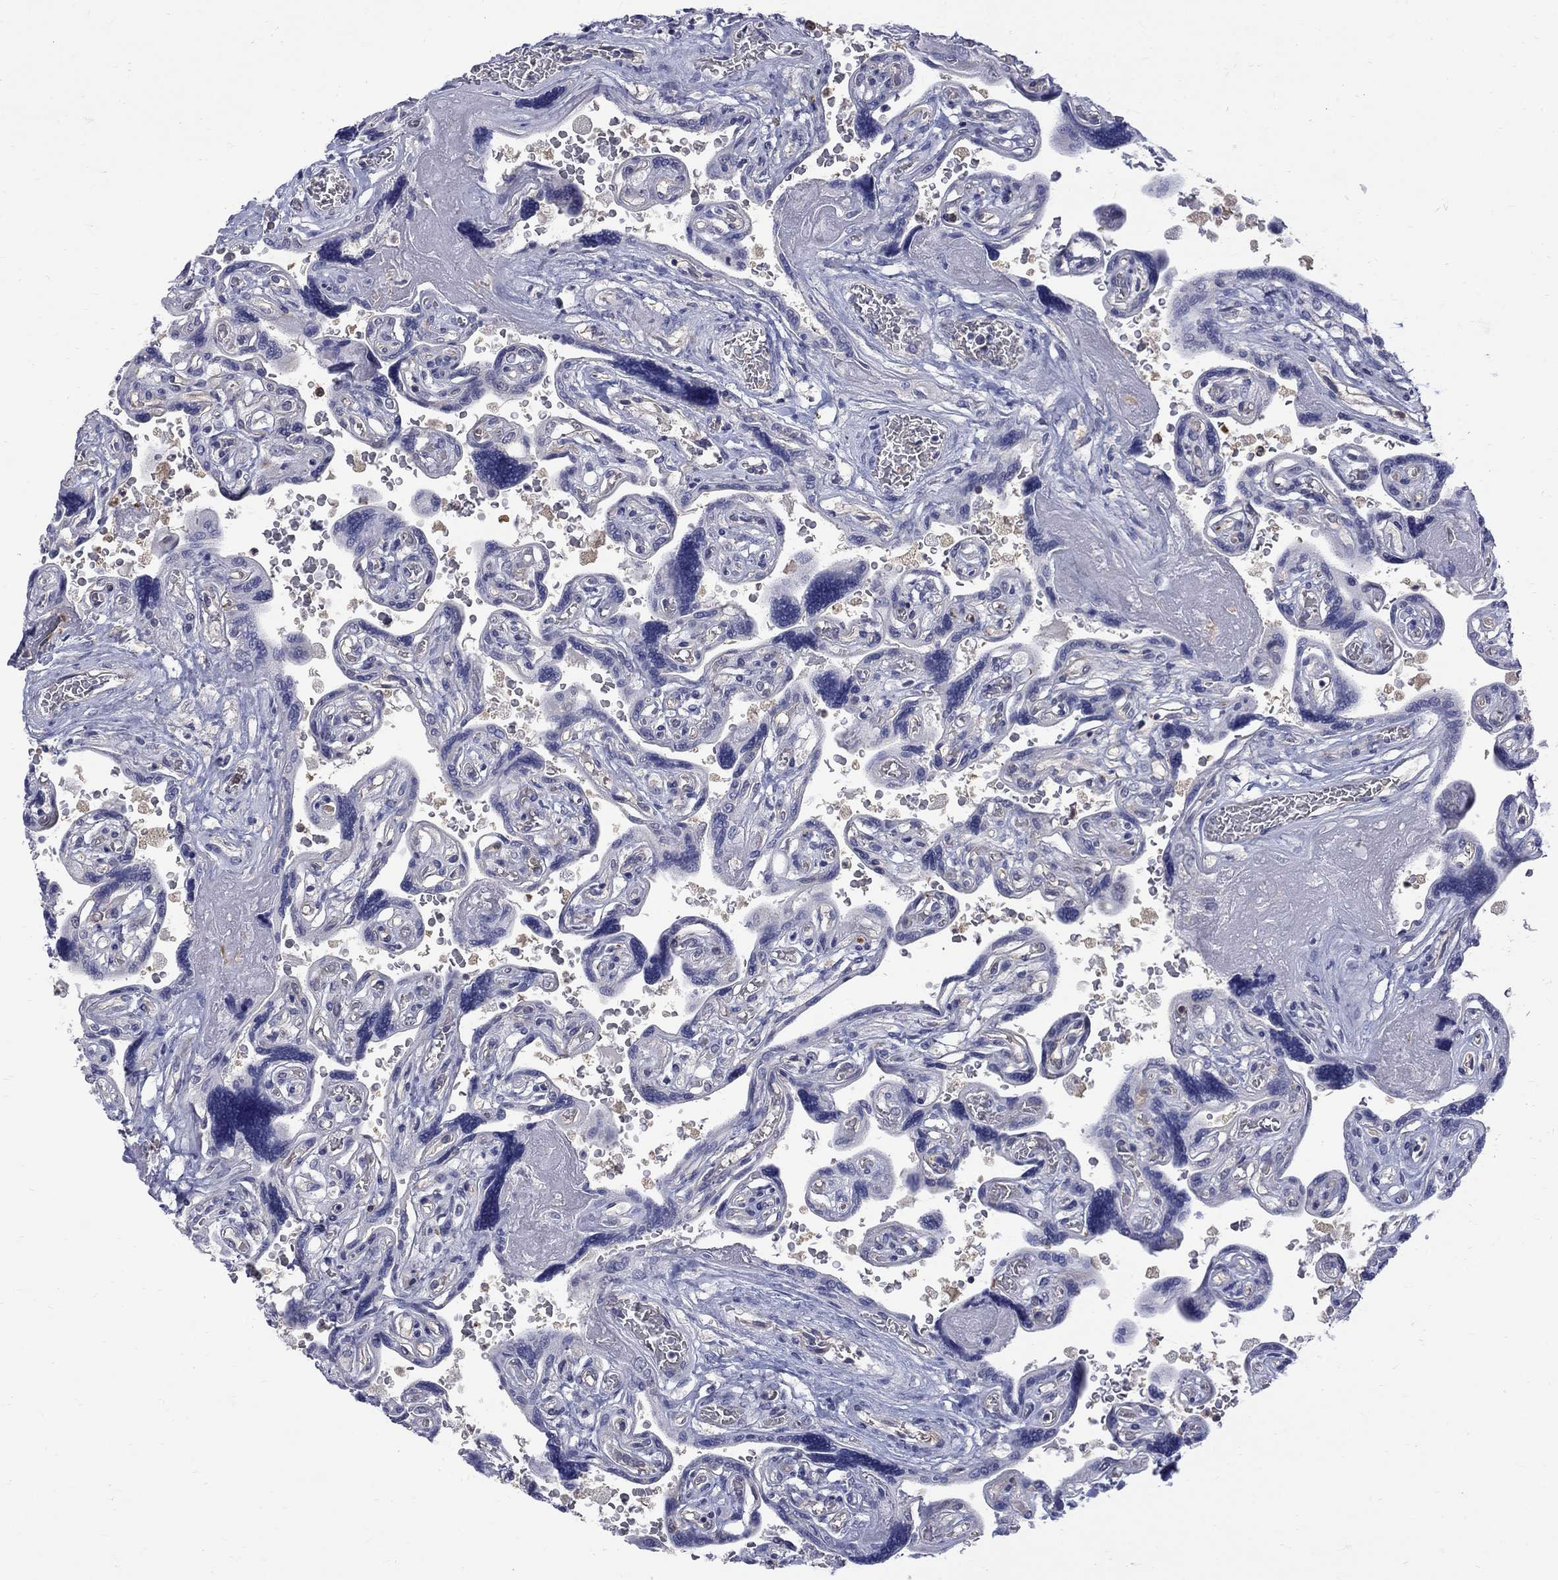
{"staining": {"intensity": "negative", "quantity": "none", "location": "none"}, "tissue": "placenta", "cell_type": "Decidual cells", "image_type": "normal", "snomed": [{"axis": "morphology", "description": "Normal tissue, NOS"}, {"axis": "topography", "description": "Placenta"}], "caption": "Protein analysis of normal placenta shows no significant staining in decidual cells.", "gene": "HKDC1", "patient": {"sex": "female", "age": 32}}